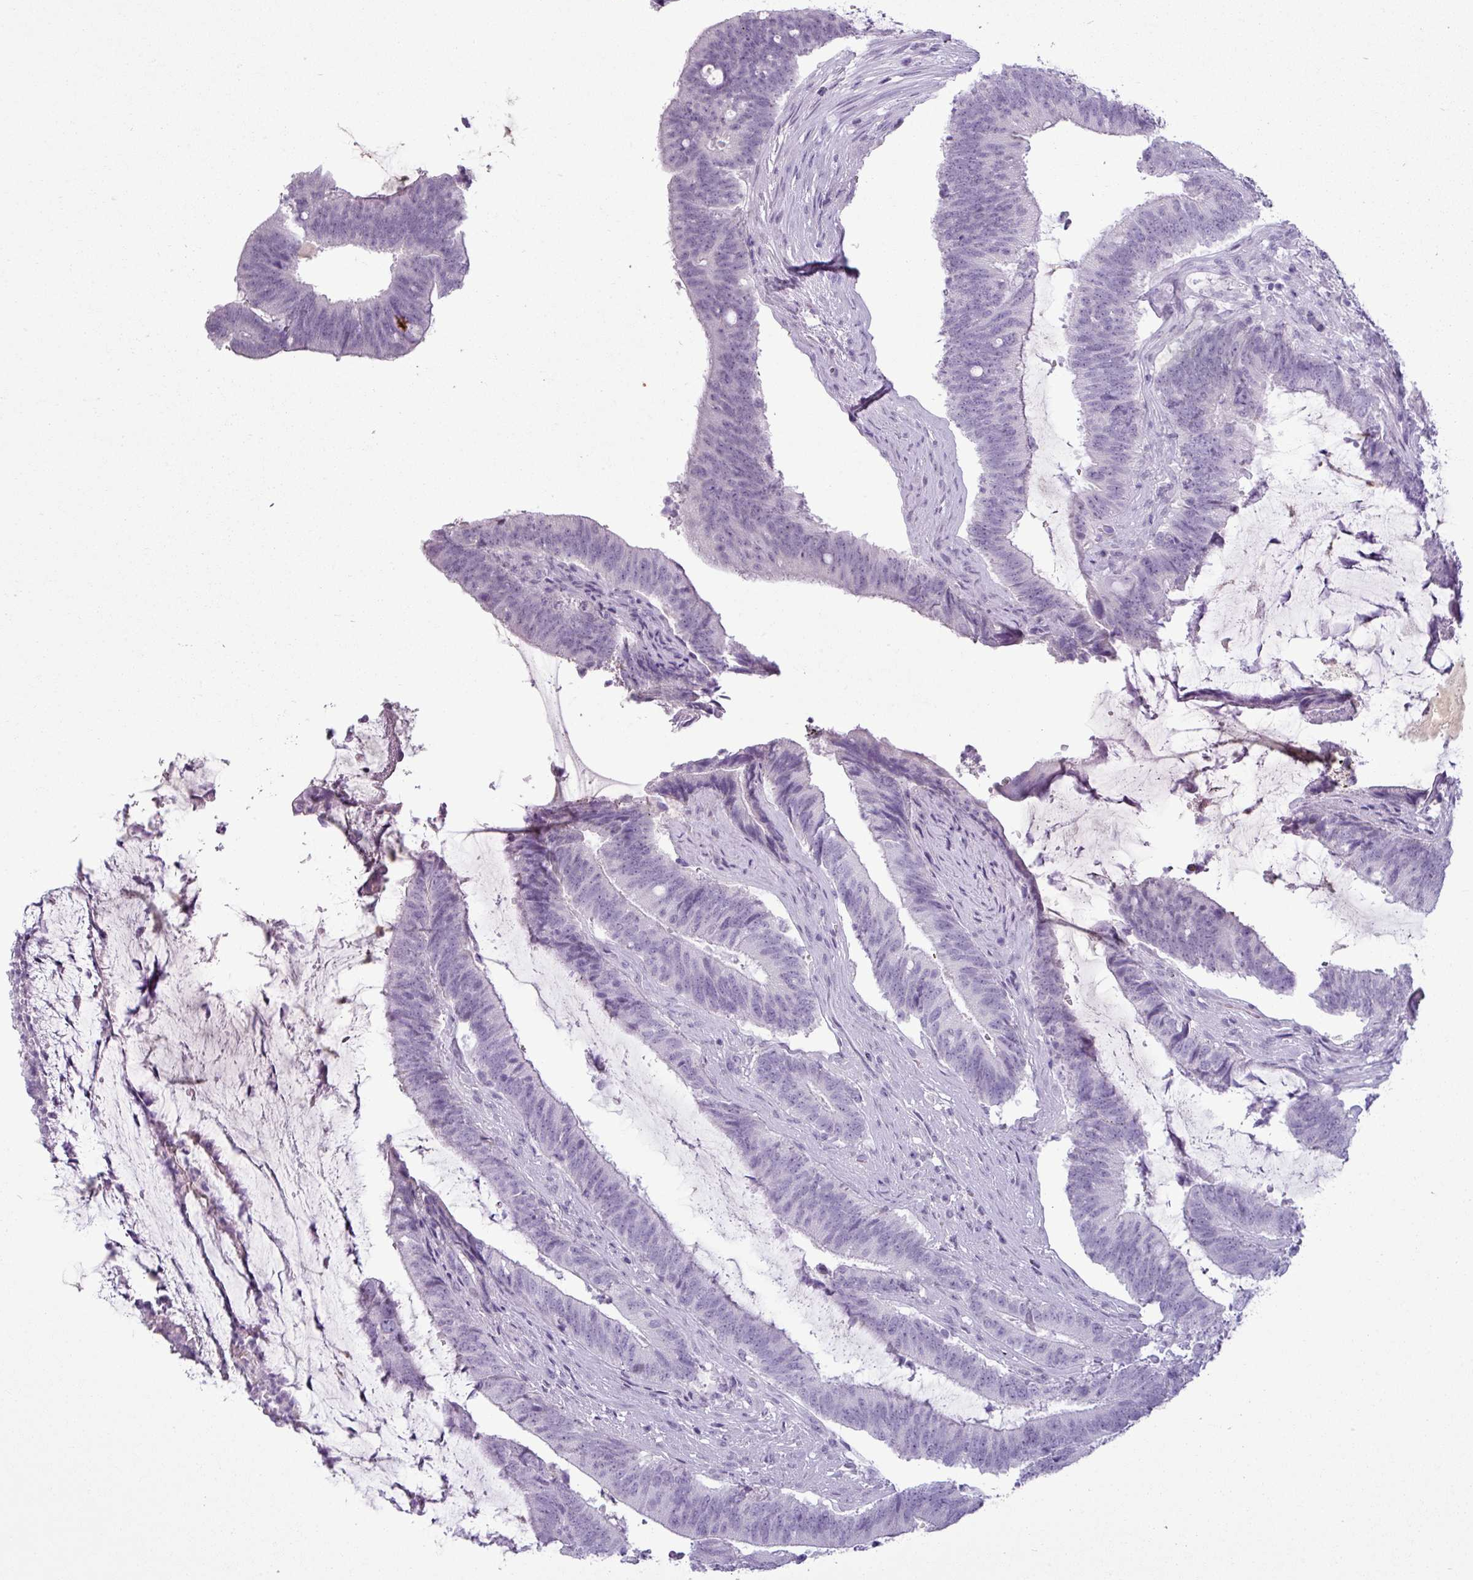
{"staining": {"intensity": "negative", "quantity": "none", "location": "none"}, "tissue": "colorectal cancer", "cell_type": "Tumor cells", "image_type": "cancer", "snomed": [{"axis": "morphology", "description": "Adenocarcinoma, NOS"}, {"axis": "topography", "description": "Colon"}], "caption": "The photomicrograph shows no staining of tumor cells in colorectal adenocarcinoma.", "gene": "CDH16", "patient": {"sex": "female", "age": 43}}